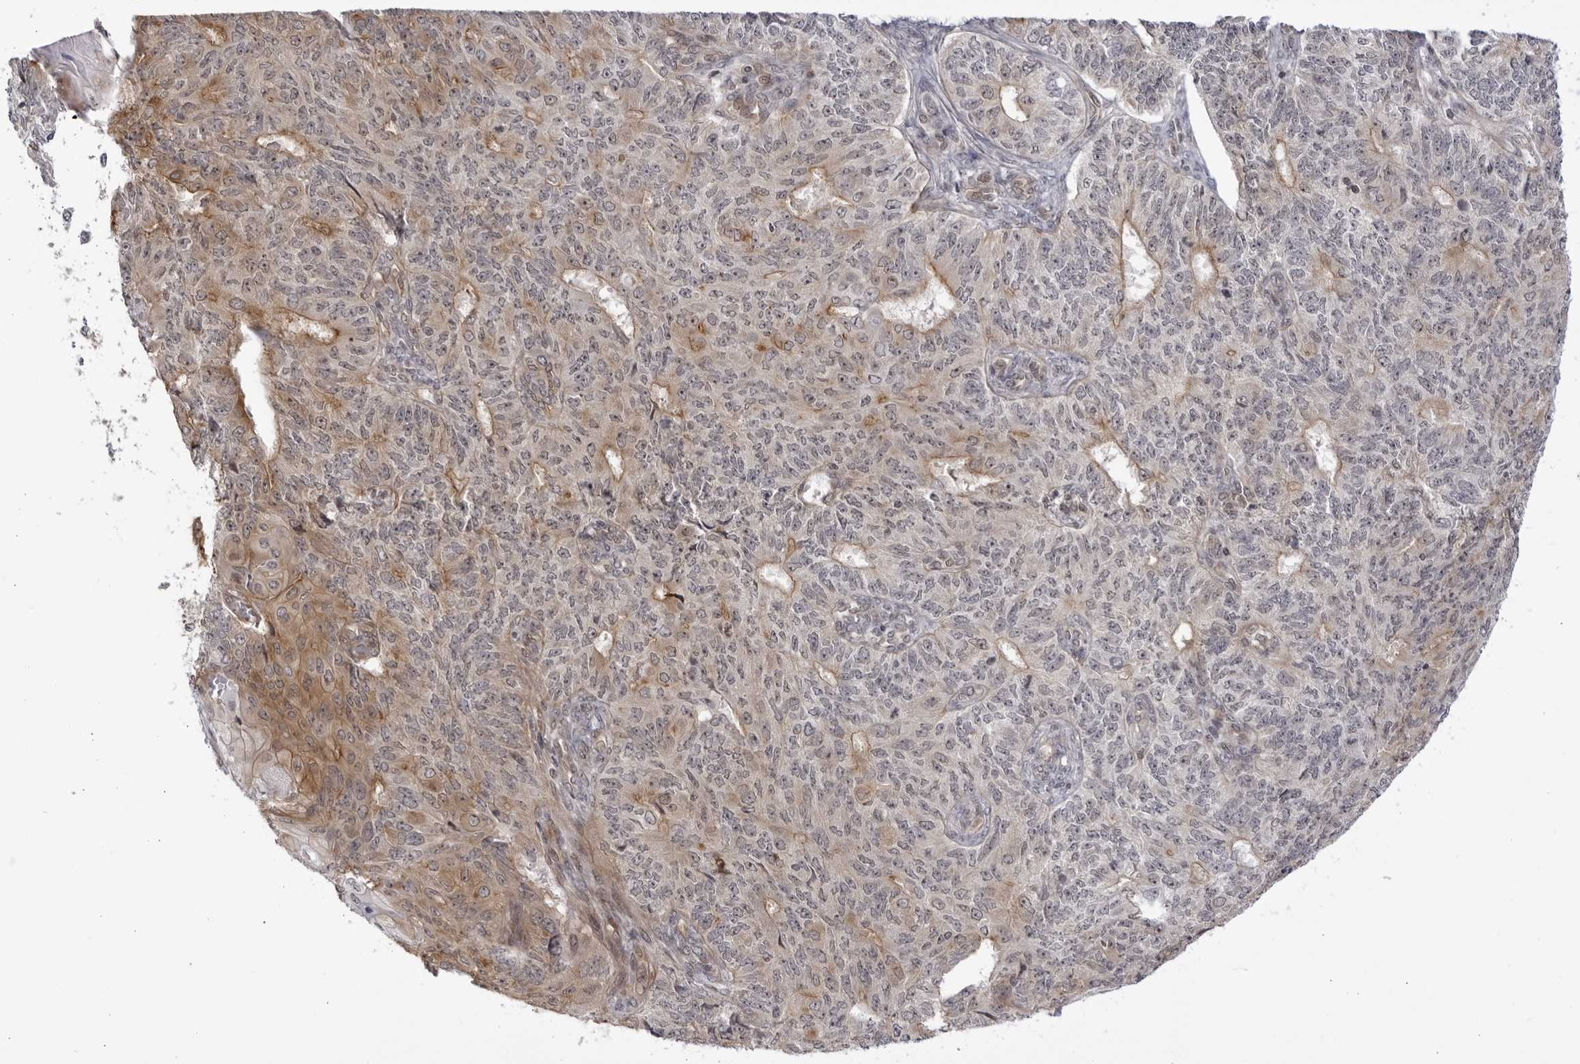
{"staining": {"intensity": "weak", "quantity": "25%-75%", "location": "cytoplasmic/membranous,nuclear"}, "tissue": "endometrial cancer", "cell_type": "Tumor cells", "image_type": "cancer", "snomed": [{"axis": "morphology", "description": "Adenocarcinoma, NOS"}, {"axis": "topography", "description": "Endometrium"}], "caption": "Immunohistochemistry histopathology image of neoplastic tissue: endometrial cancer (adenocarcinoma) stained using IHC displays low levels of weak protein expression localized specifically in the cytoplasmic/membranous and nuclear of tumor cells, appearing as a cytoplasmic/membranous and nuclear brown color.", "gene": "CNBD1", "patient": {"sex": "female", "age": 32}}